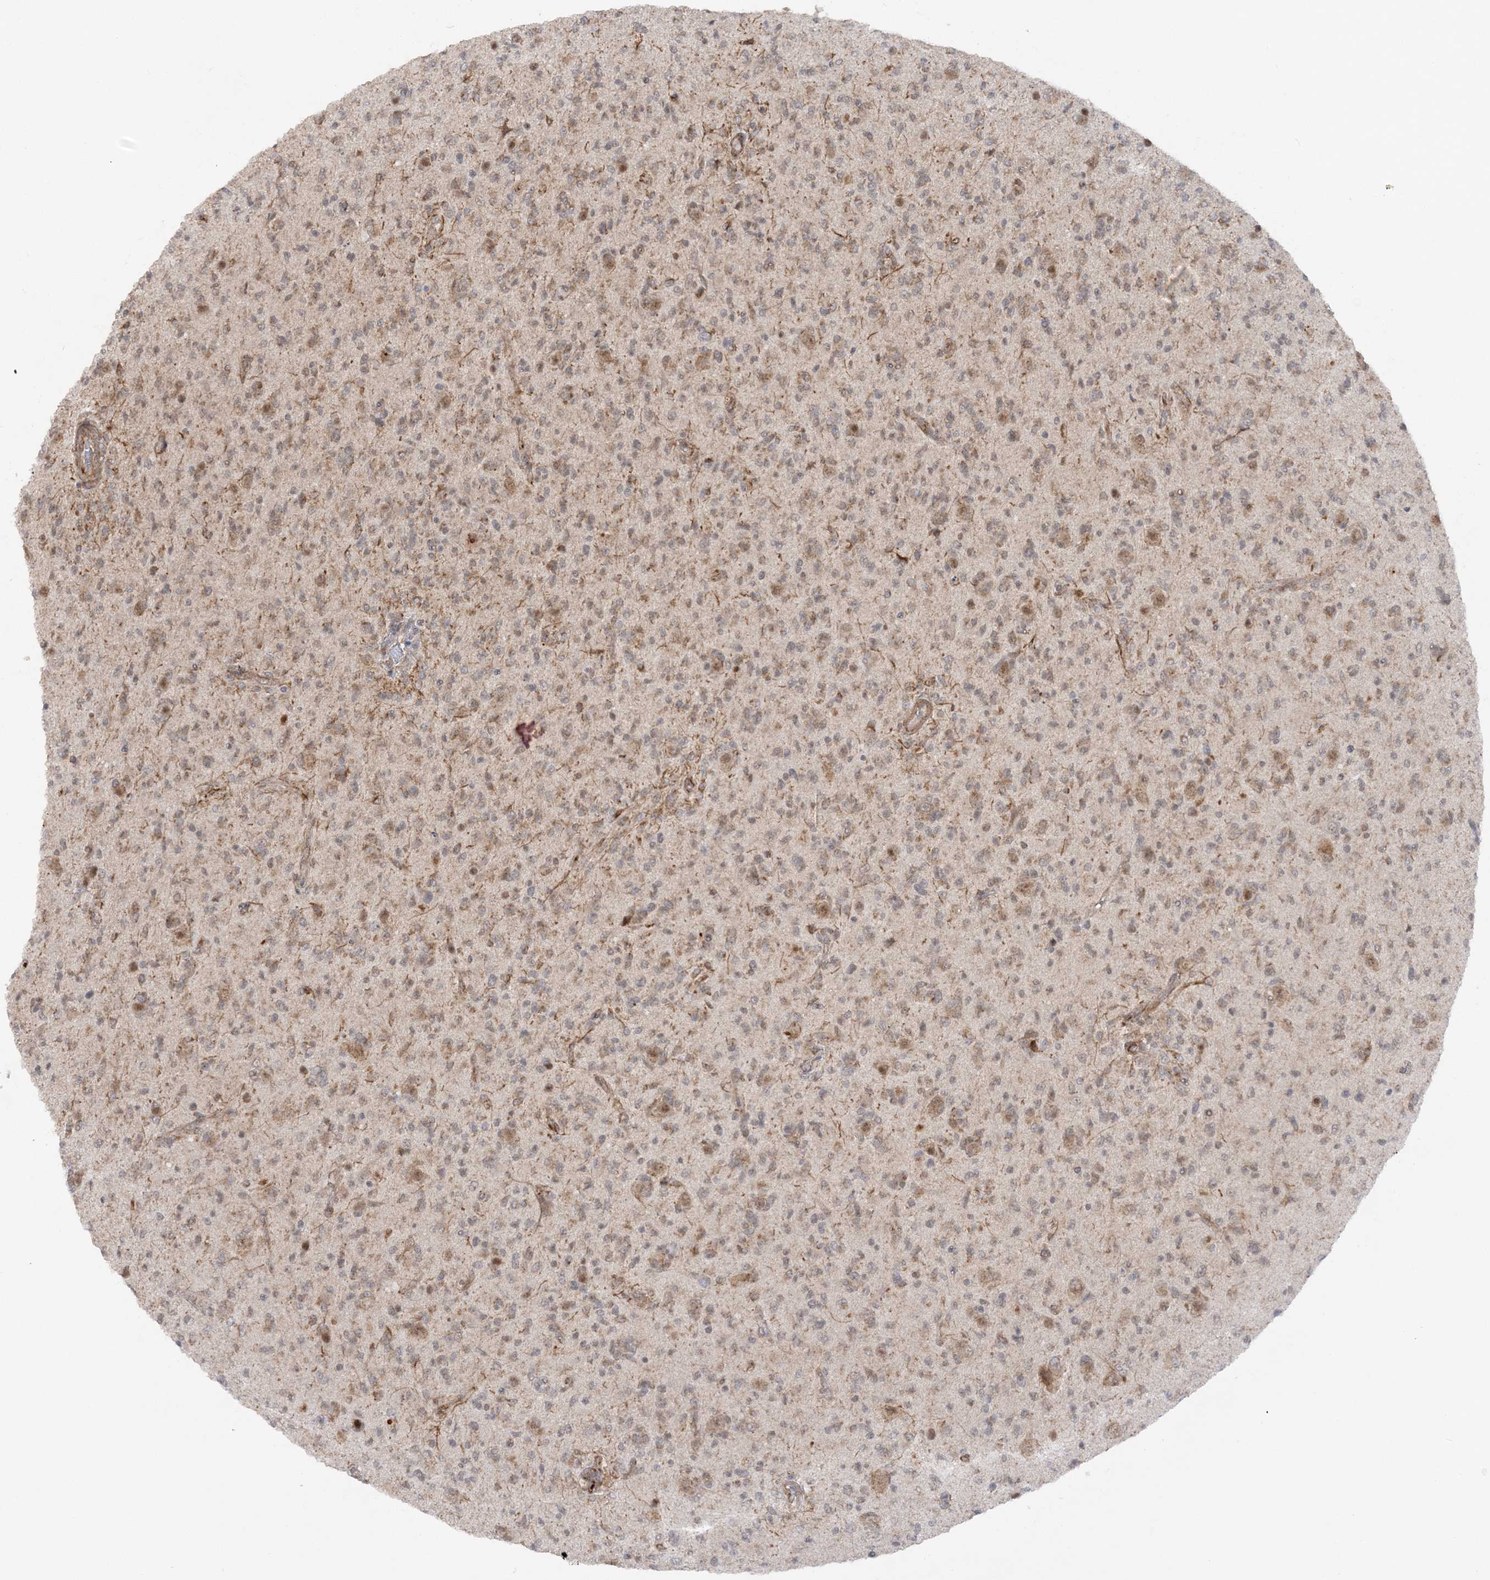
{"staining": {"intensity": "moderate", "quantity": ">75%", "location": "cytoplasmic/membranous"}, "tissue": "glioma", "cell_type": "Tumor cells", "image_type": "cancer", "snomed": [{"axis": "morphology", "description": "Glioma, malignant, High grade"}, {"axis": "topography", "description": "Brain"}], "caption": "Immunohistochemistry (IHC) photomicrograph of human high-grade glioma (malignant) stained for a protein (brown), which reveals medium levels of moderate cytoplasmic/membranous positivity in approximately >75% of tumor cells.", "gene": "MRPL47", "patient": {"sex": "female", "age": 57}}